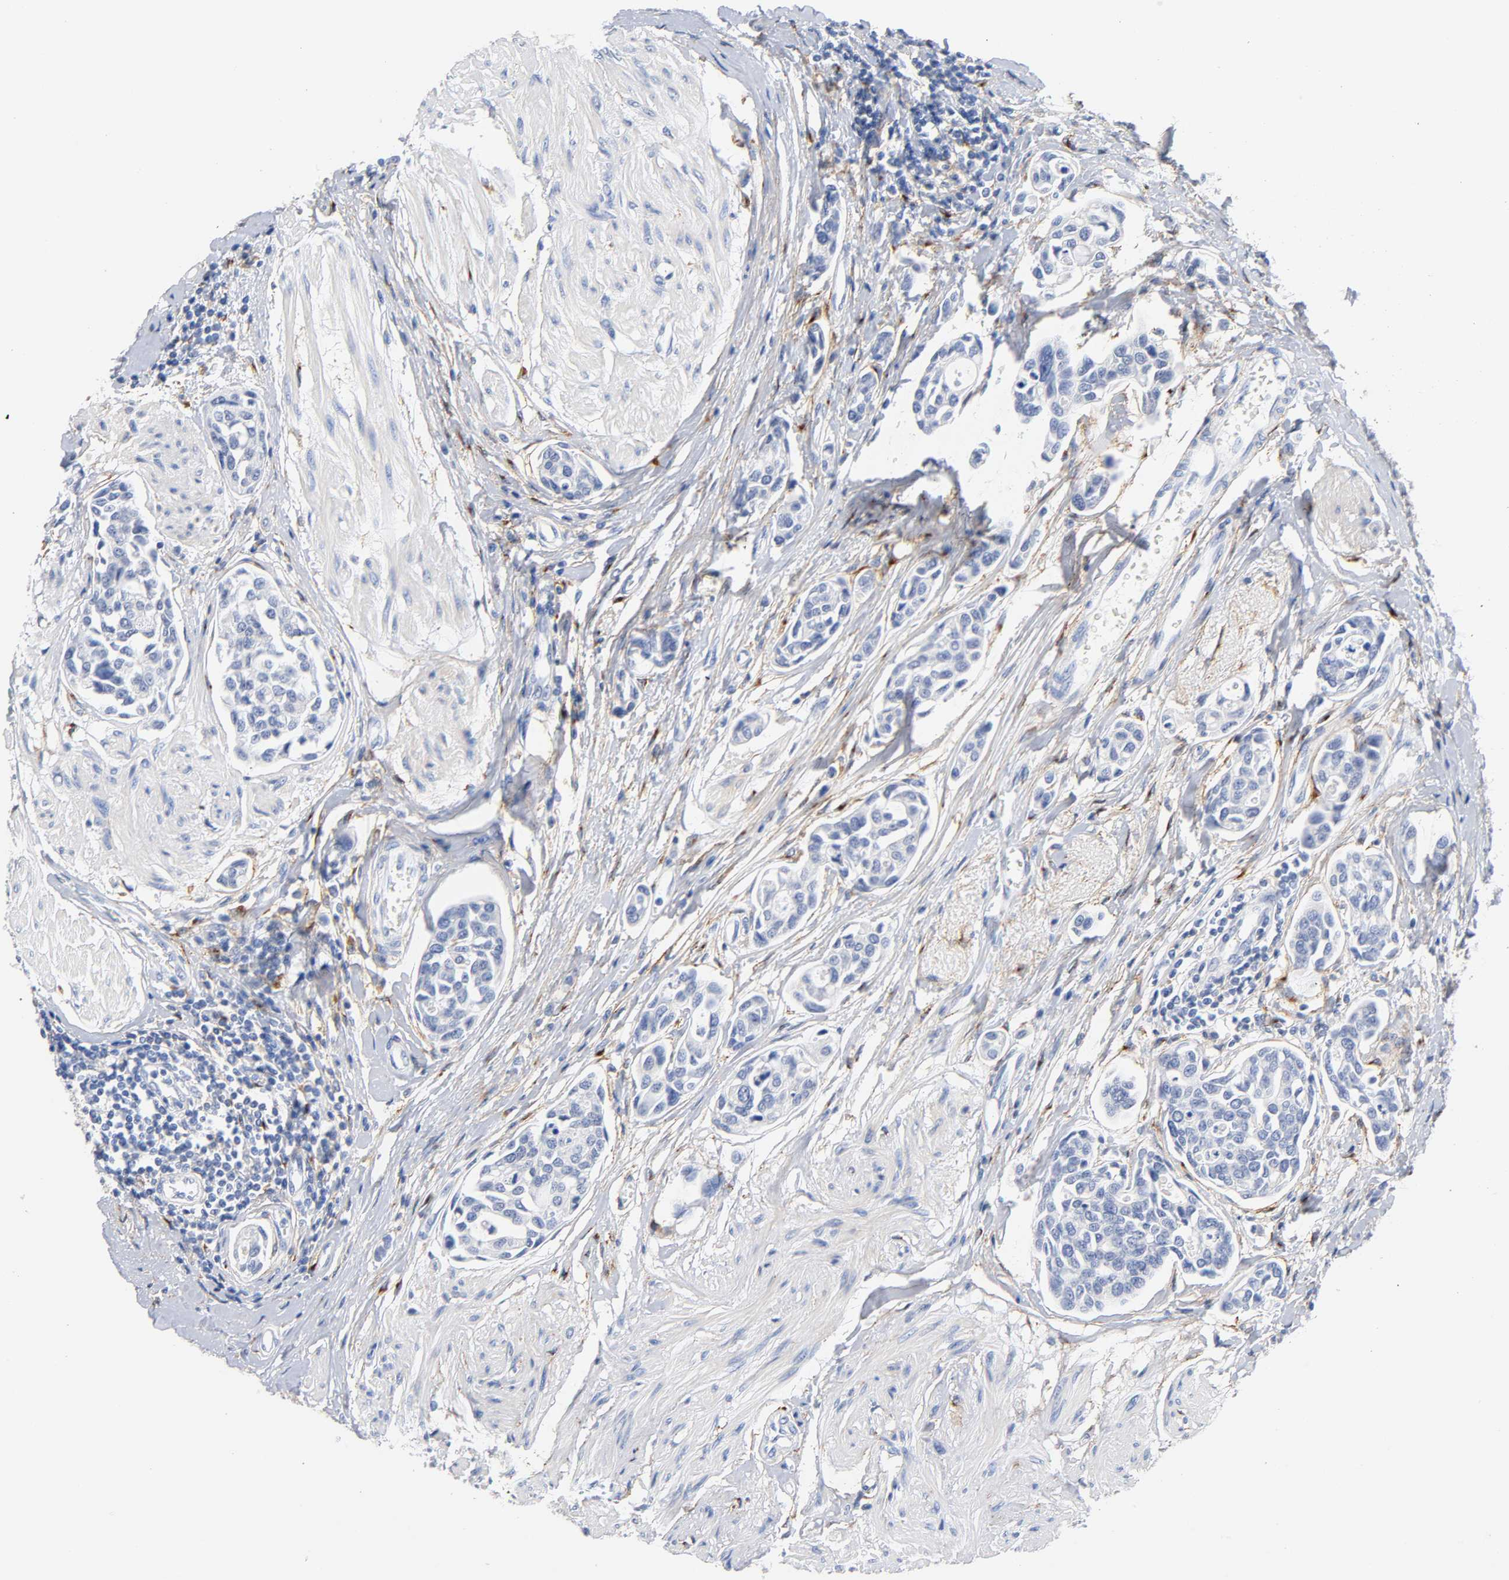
{"staining": {"intensity": "negative", "quantity": "none", "location": "none"}, "tissue": "urothelial cancer", "cell_type": "Tumor cells", "image_type": "cancer", "snomed": [{"axis": "morphology", "description": "Urothelial carcinoma, High grade"}, {"axis": "topography", "description": "Urinary bladder"}], "caption": "This is an IHC histopathology image of urothelial carcinoma (high-grade). There is no positivity in tumor cells.", "gene": "LRP1", "patient": {"sex": "male", "age": 78}}